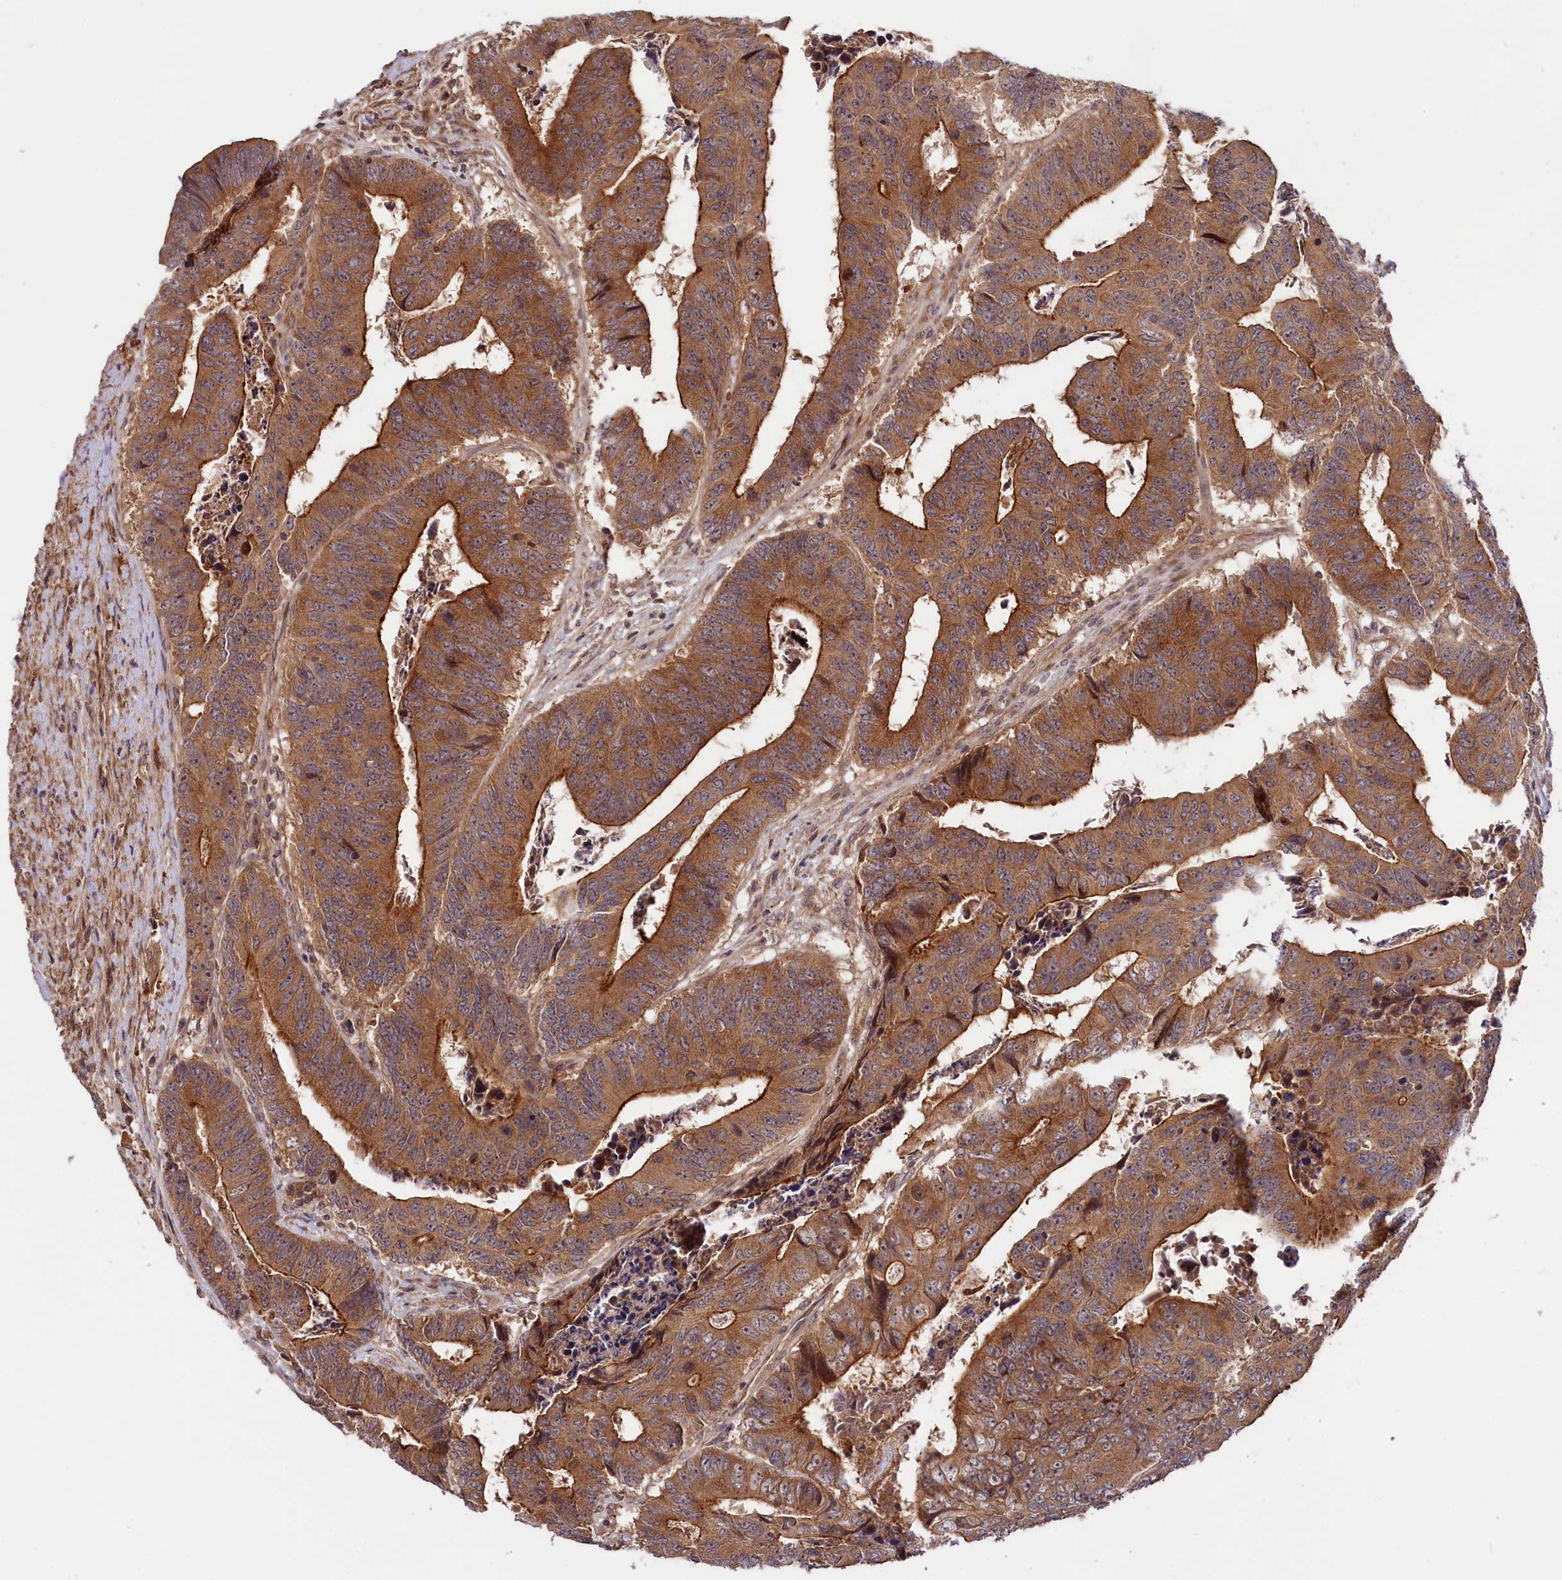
{"staining": {"intensity": "strong", "quantity": ">75%", "location": "cytoplasmic/membranous"}, "tissue": "colorectal cancer", "cell_type": "Tumor cells", "image_type": "cancer", "snomed": [{"axis": "morphology", "description": "Adenocarcinoma, NOS"}, {"axis": "topography", "description": "Rectum"}], "caption": "Protein staining by IHC reveals strong cytoplasmic/membranous positivity in approximately >75% of tumor cells in adenocarcinoma (colorectal). Using DAB (3,3'-diaminobenzidine) (brown) and hematoxylin (blue) stains, captured at high magnification using brightfield microscopy.", "gene": "NEDD1", "patient": {"sex": "male", "age": 84}}